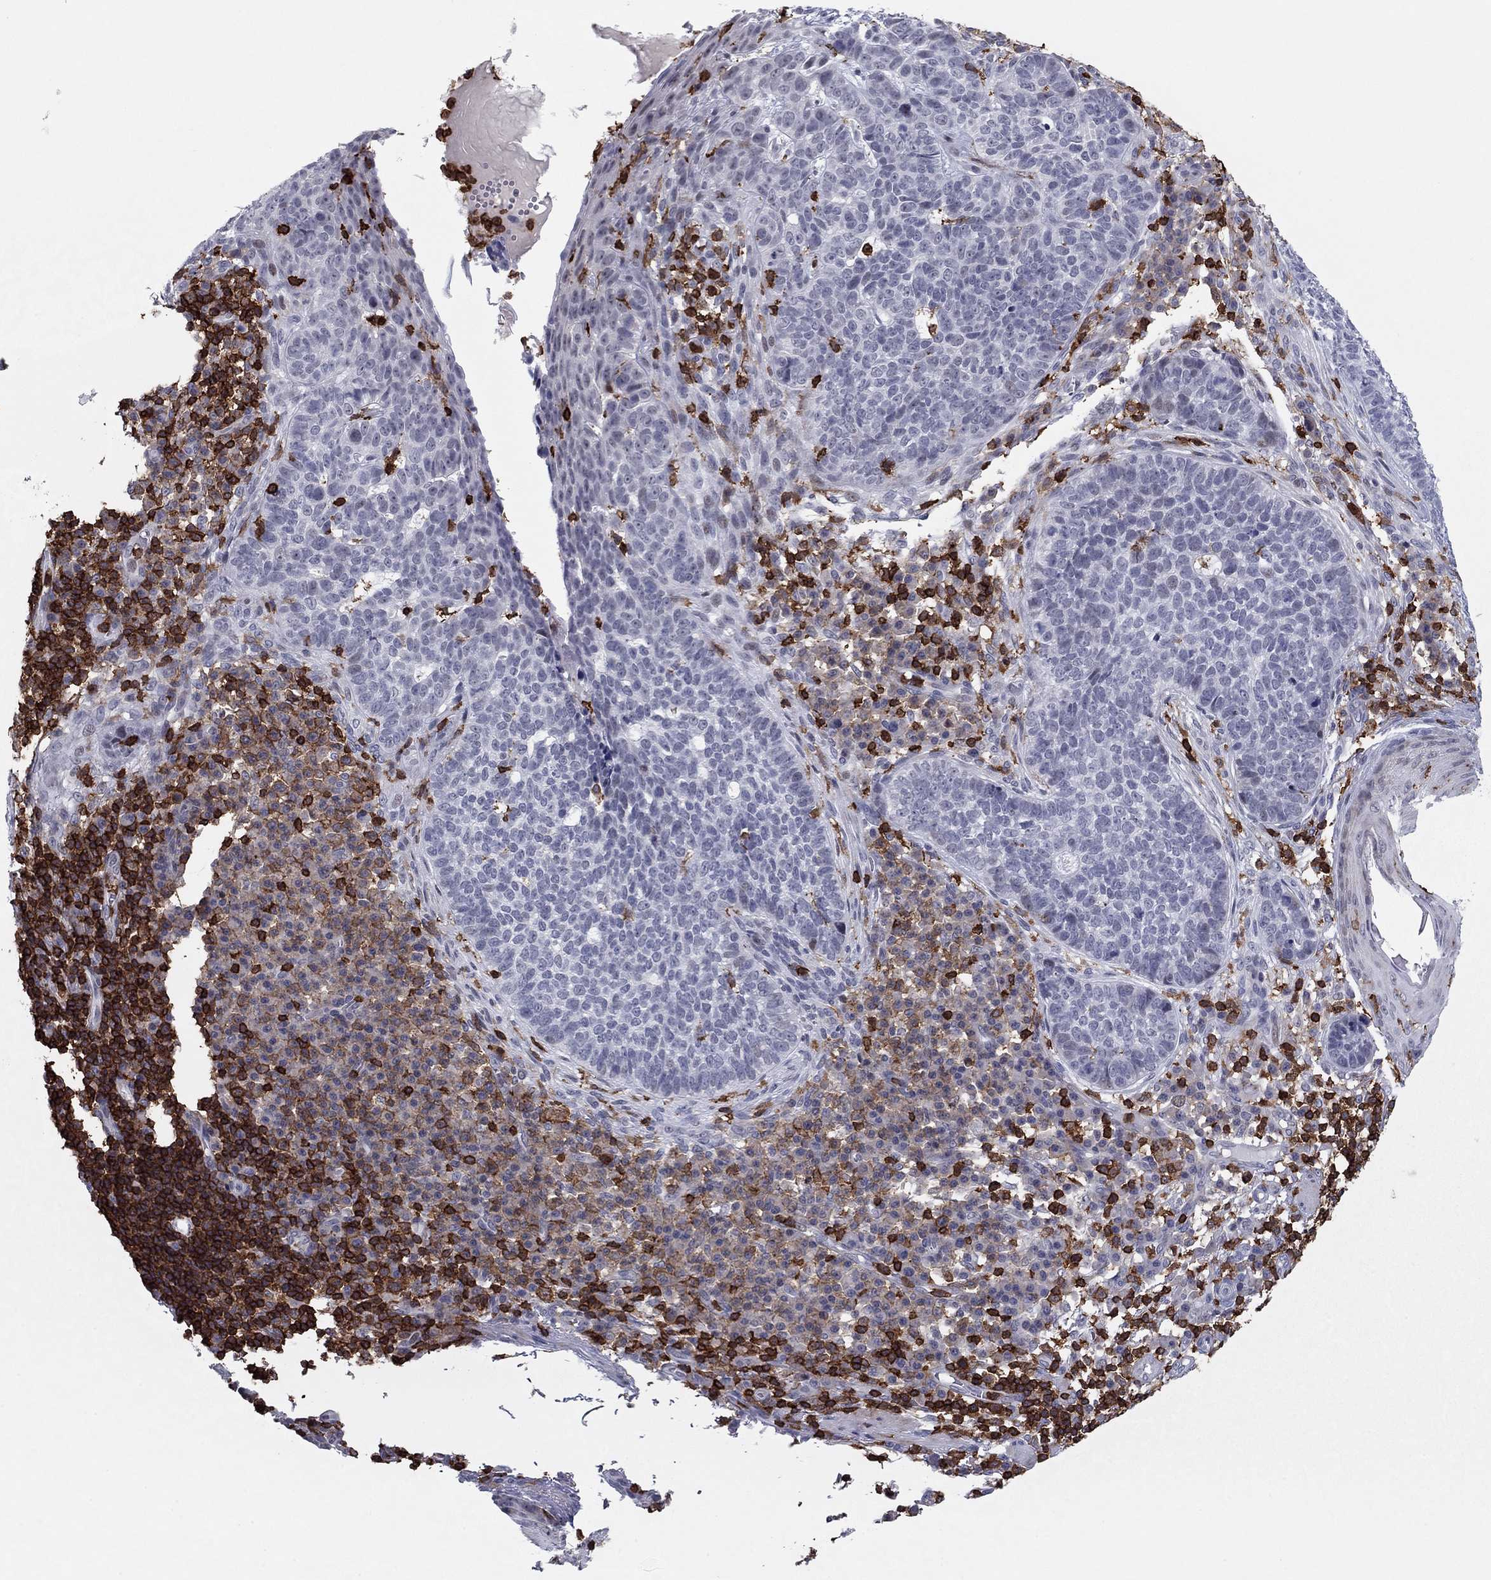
{"staining": {"intensity": "negative", "quantity": "none", "location": "none"}, "tissue": "skin cancer", "cell_type": "Tumor cells", "image_type": "cancer", "snomed": [{"axis": "morphology", "description": "Basal cell carcinoma"}, {"axis": "topography", "description": "Skin"}], "caption": "Human skin cancer (basal cell carcinoma) stained for a protein using immunohistochemistry shows no staining in tumor cells.", "gene": "ARHGAP27", "patient": {"sex": "female", "age": 69}}